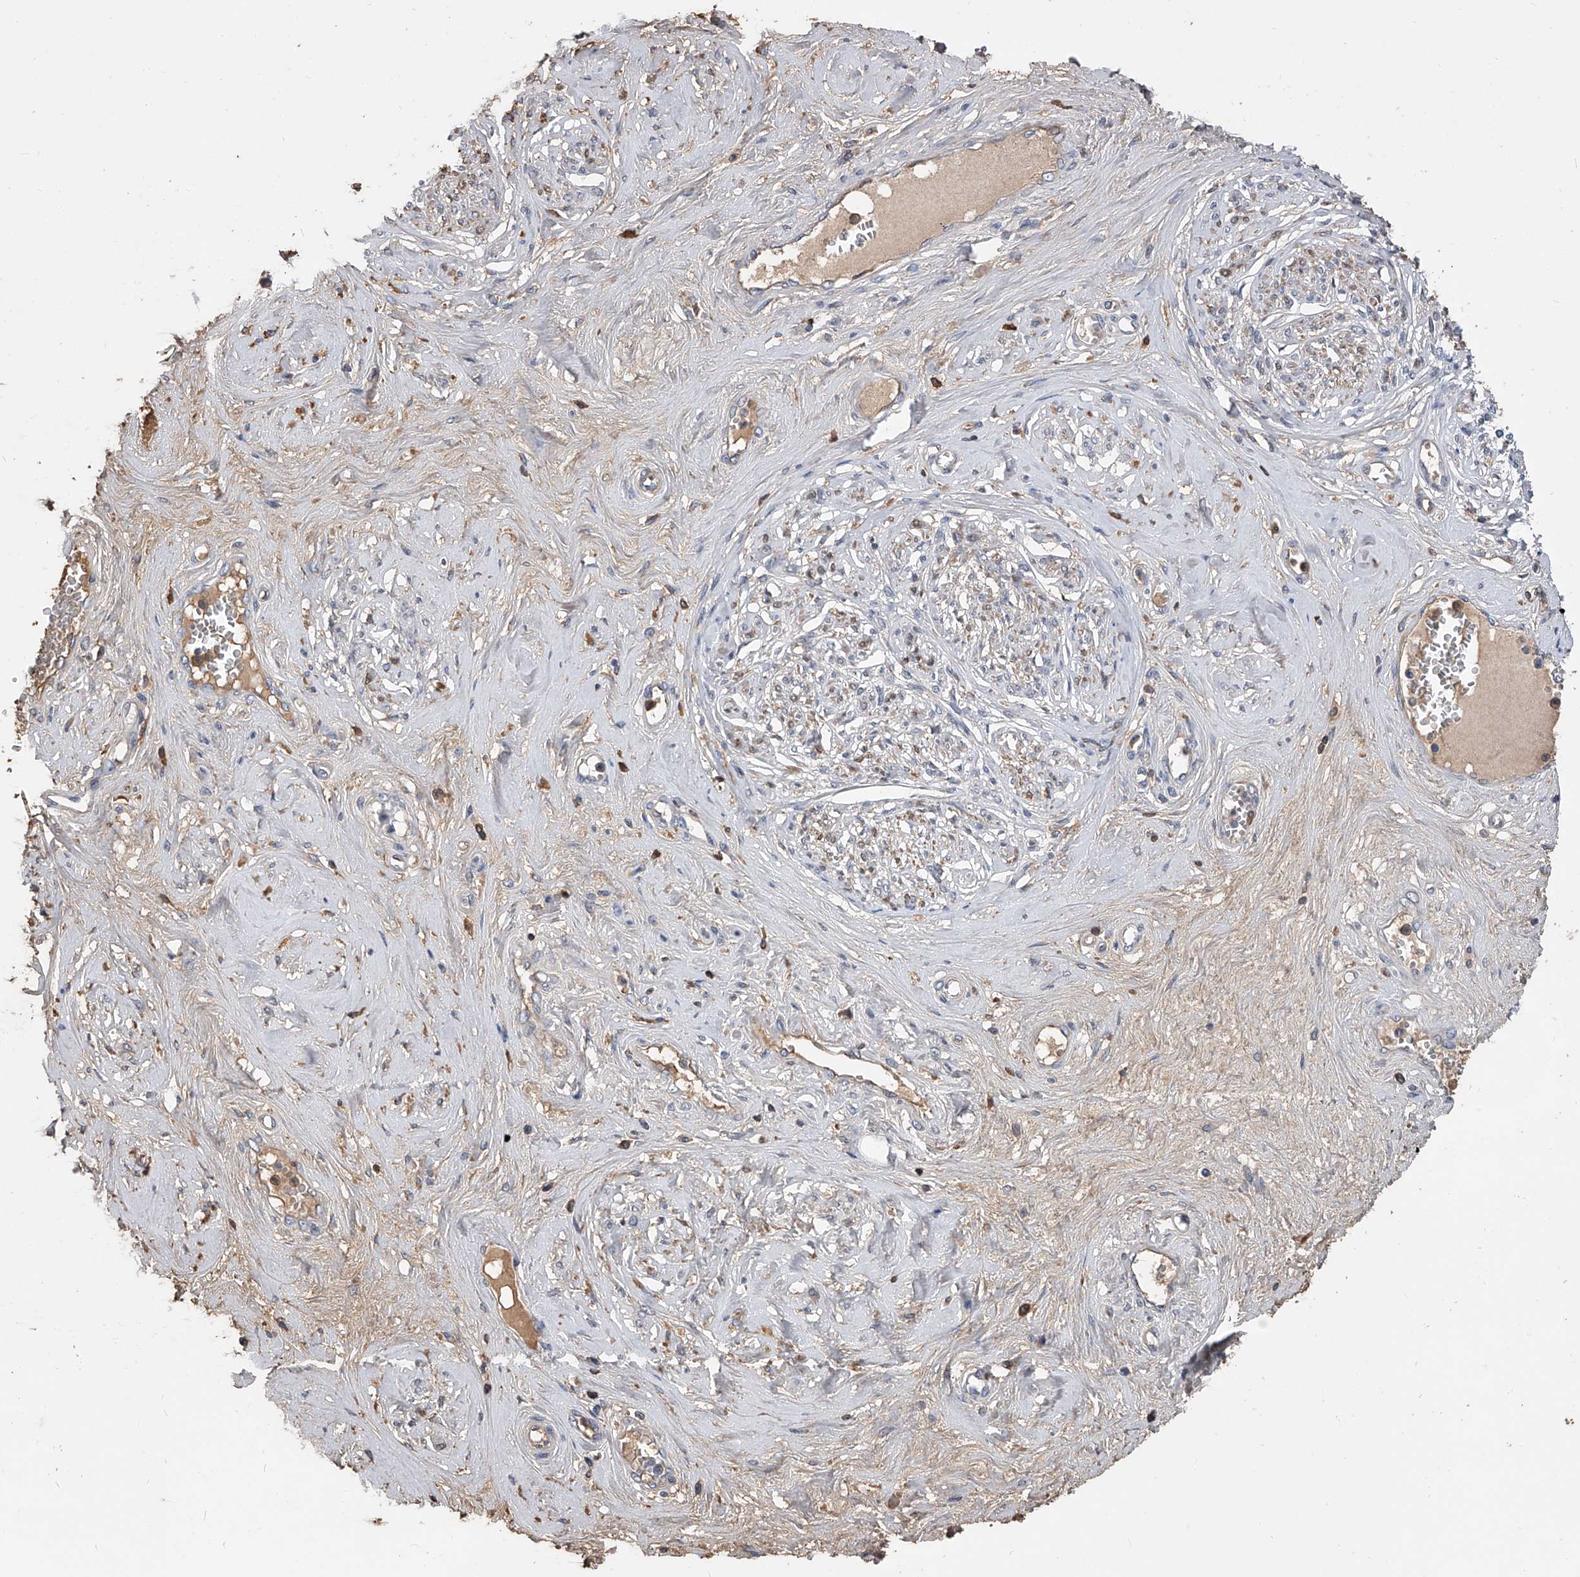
{"staining": {"intensity": "weak", "quantity": "<25%", "location": "cytoplasmic/membranous"}, "tissue": "cervical cancer", "cell_type": "Tumor cells", "image_type": "cancer", "snomed": [{"axis": "morphology", "description": "Adenocarcinoma, NOS"}, {"axis": "topography", "description": "Cervix"}], "caption": "The micrograph demonstrates no staining of tumor cells in cervical cancer.", "gene": "ZNF25", "patient": {"sex": "female", "age": 44}}